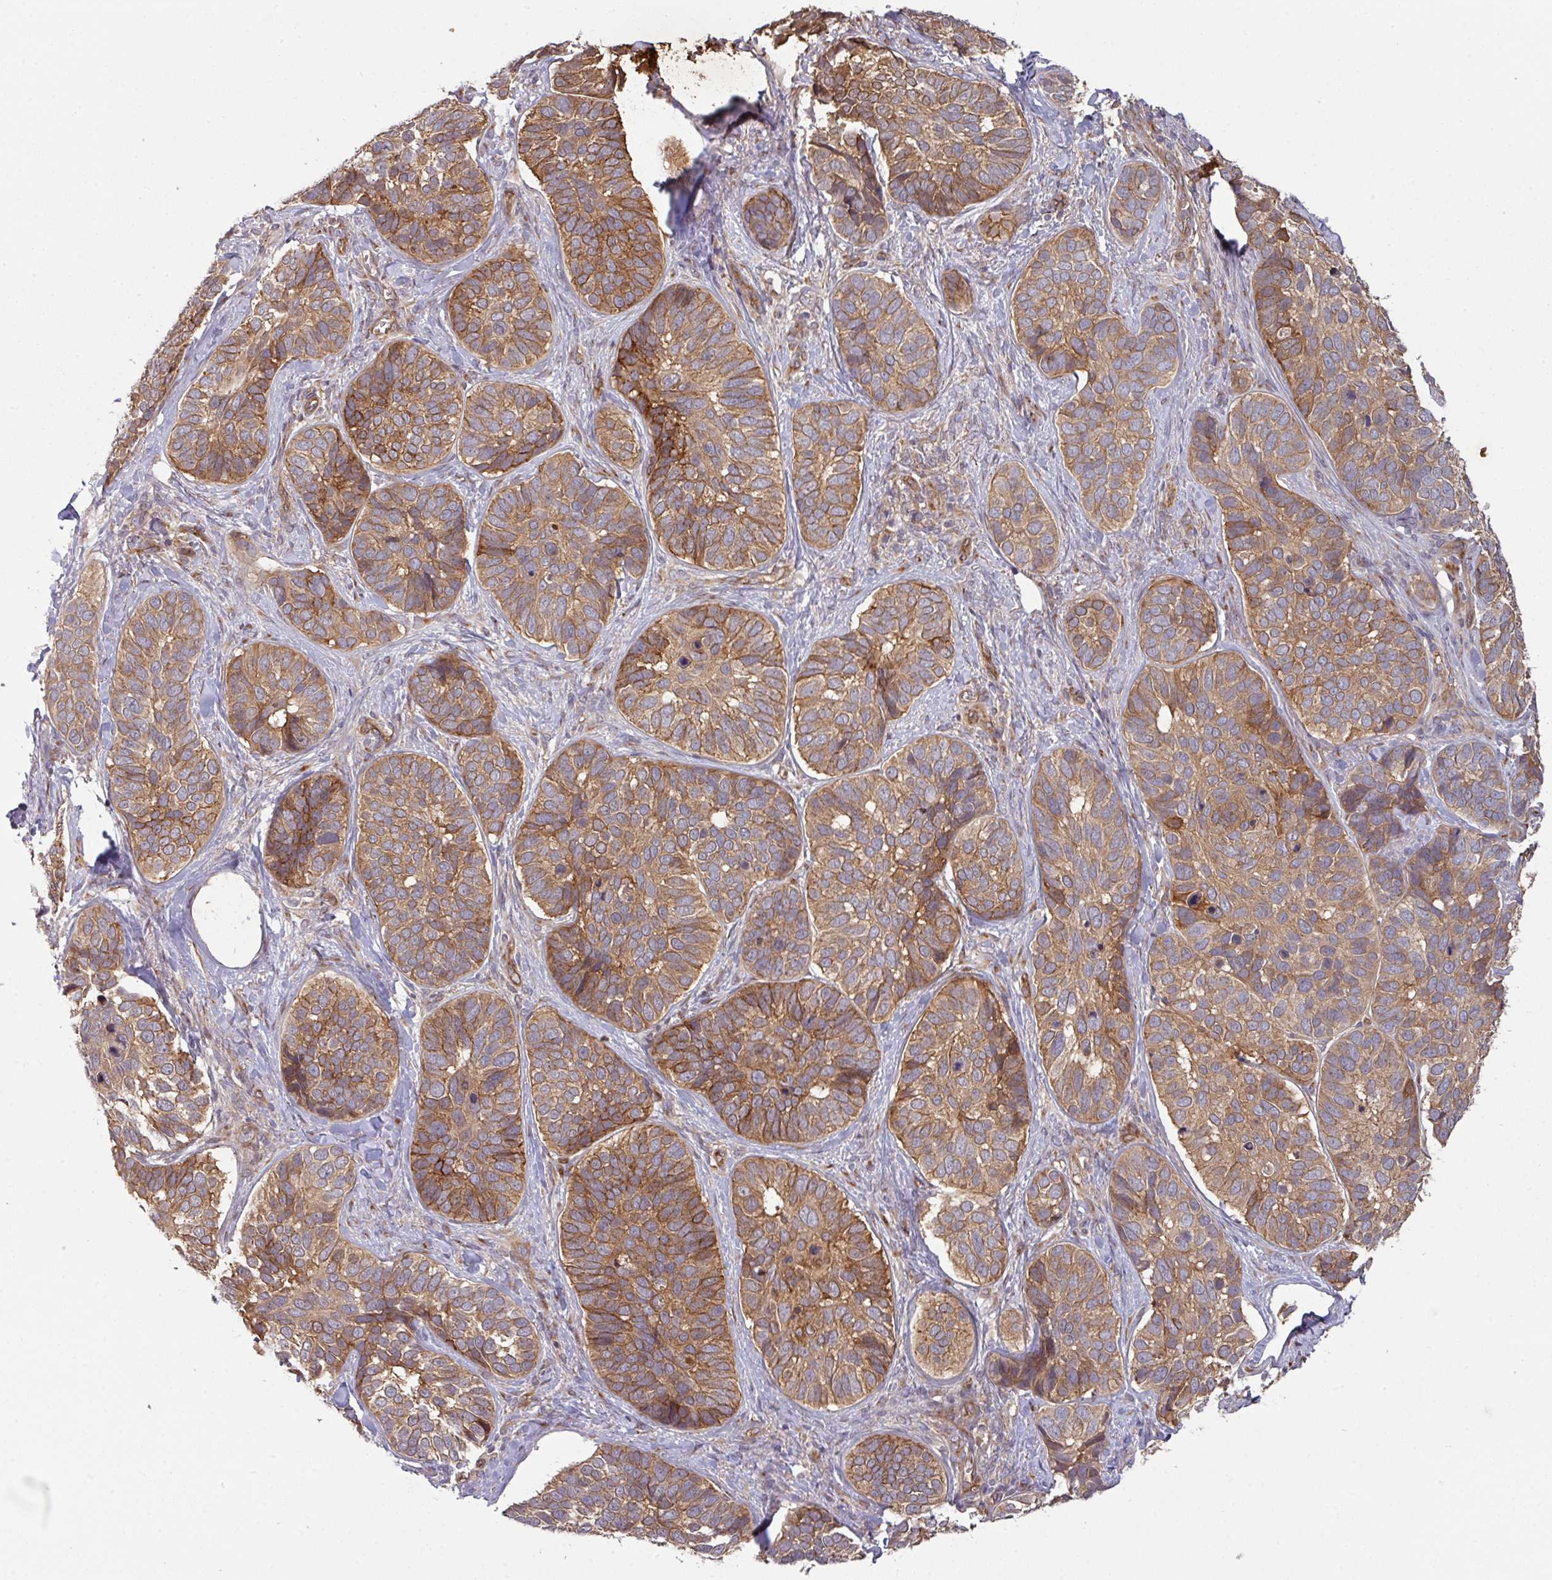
{"staining": {"intensity": "moderate", "quantity": ">75%", "location": "cytoplasmic/membranous"}, "tissue": "skin cancer", "cell_type": "Tumor cells", "image_type": "cancer", "snomed": [{"axis": "morphology", "description": "Basal cell carcinoma"}, {"axis": "topography", "description": "Skin"}], "caption": "Protein staining demonstrates moderate cytoplasmic/membranous expression in about >75% of tumor cells in skin basal cell carcinoma. Immunohistochemistry (ihc) stains the protein in brown and the nuclei are stained blue.", "gene": "CYFIP2", "patient": {"sex": "male", "age": 62}}